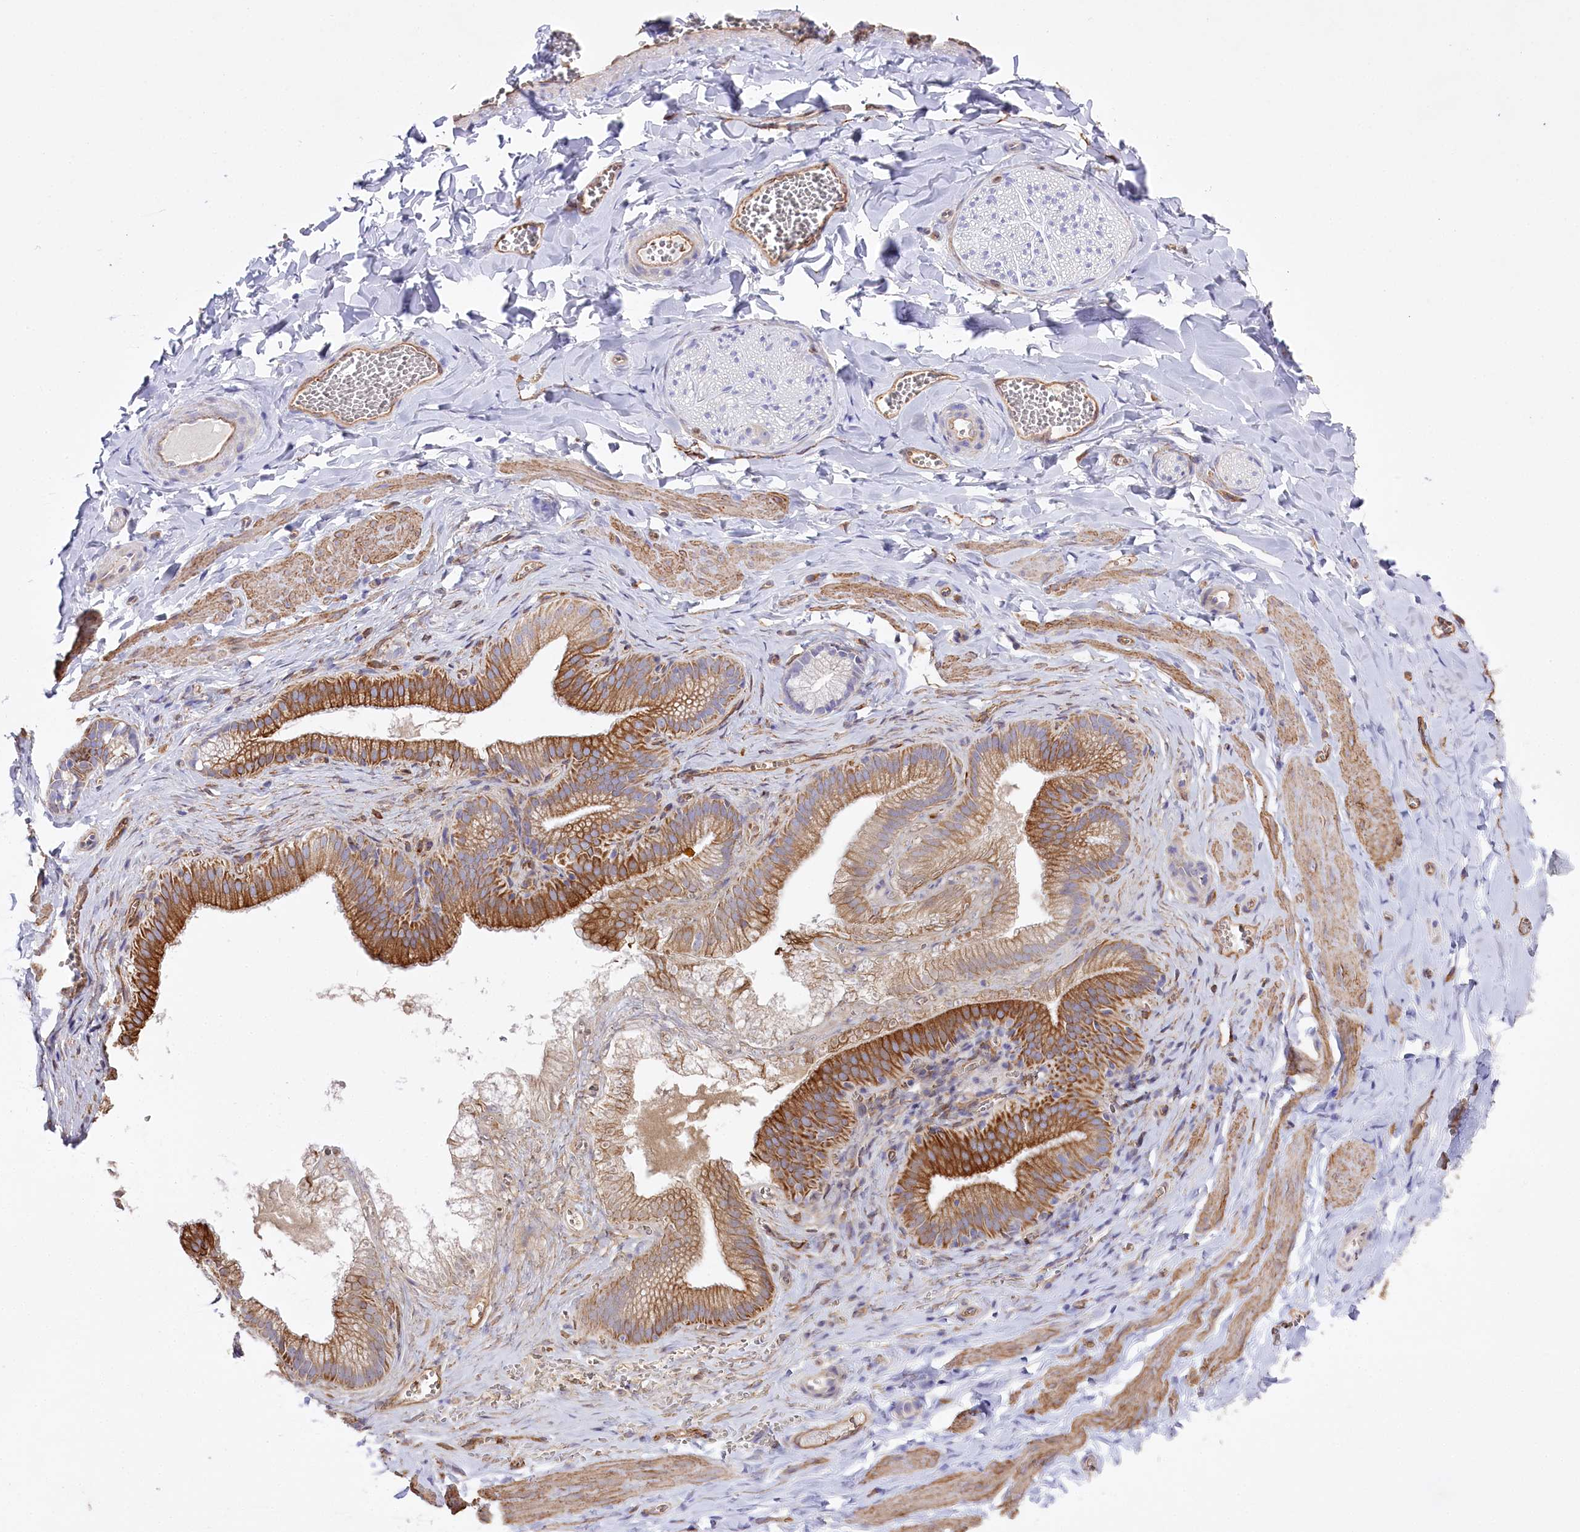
{"staining": {"intensity": "weak", "quantity": "<25%", "location": "cytoplasmic/membranous"}, "tissue": "adipose tissue", "cell_type": "Adipocytes", "image_type": "normal", "snomed": [{"axis": "morphology", "description": "Normal tissue, NOS"}, {"axis": "topography", "description": "Gallbladder"}, {"axis": "topography", "description": "Peripheral nerve tissue"}], "caption": "Human adipose tissue stained for a protein using immunohistochemistry displays no positivity in adipocytes.", "gene": "SLC39A10", "patient": {"sex": "male", "age": 38}}